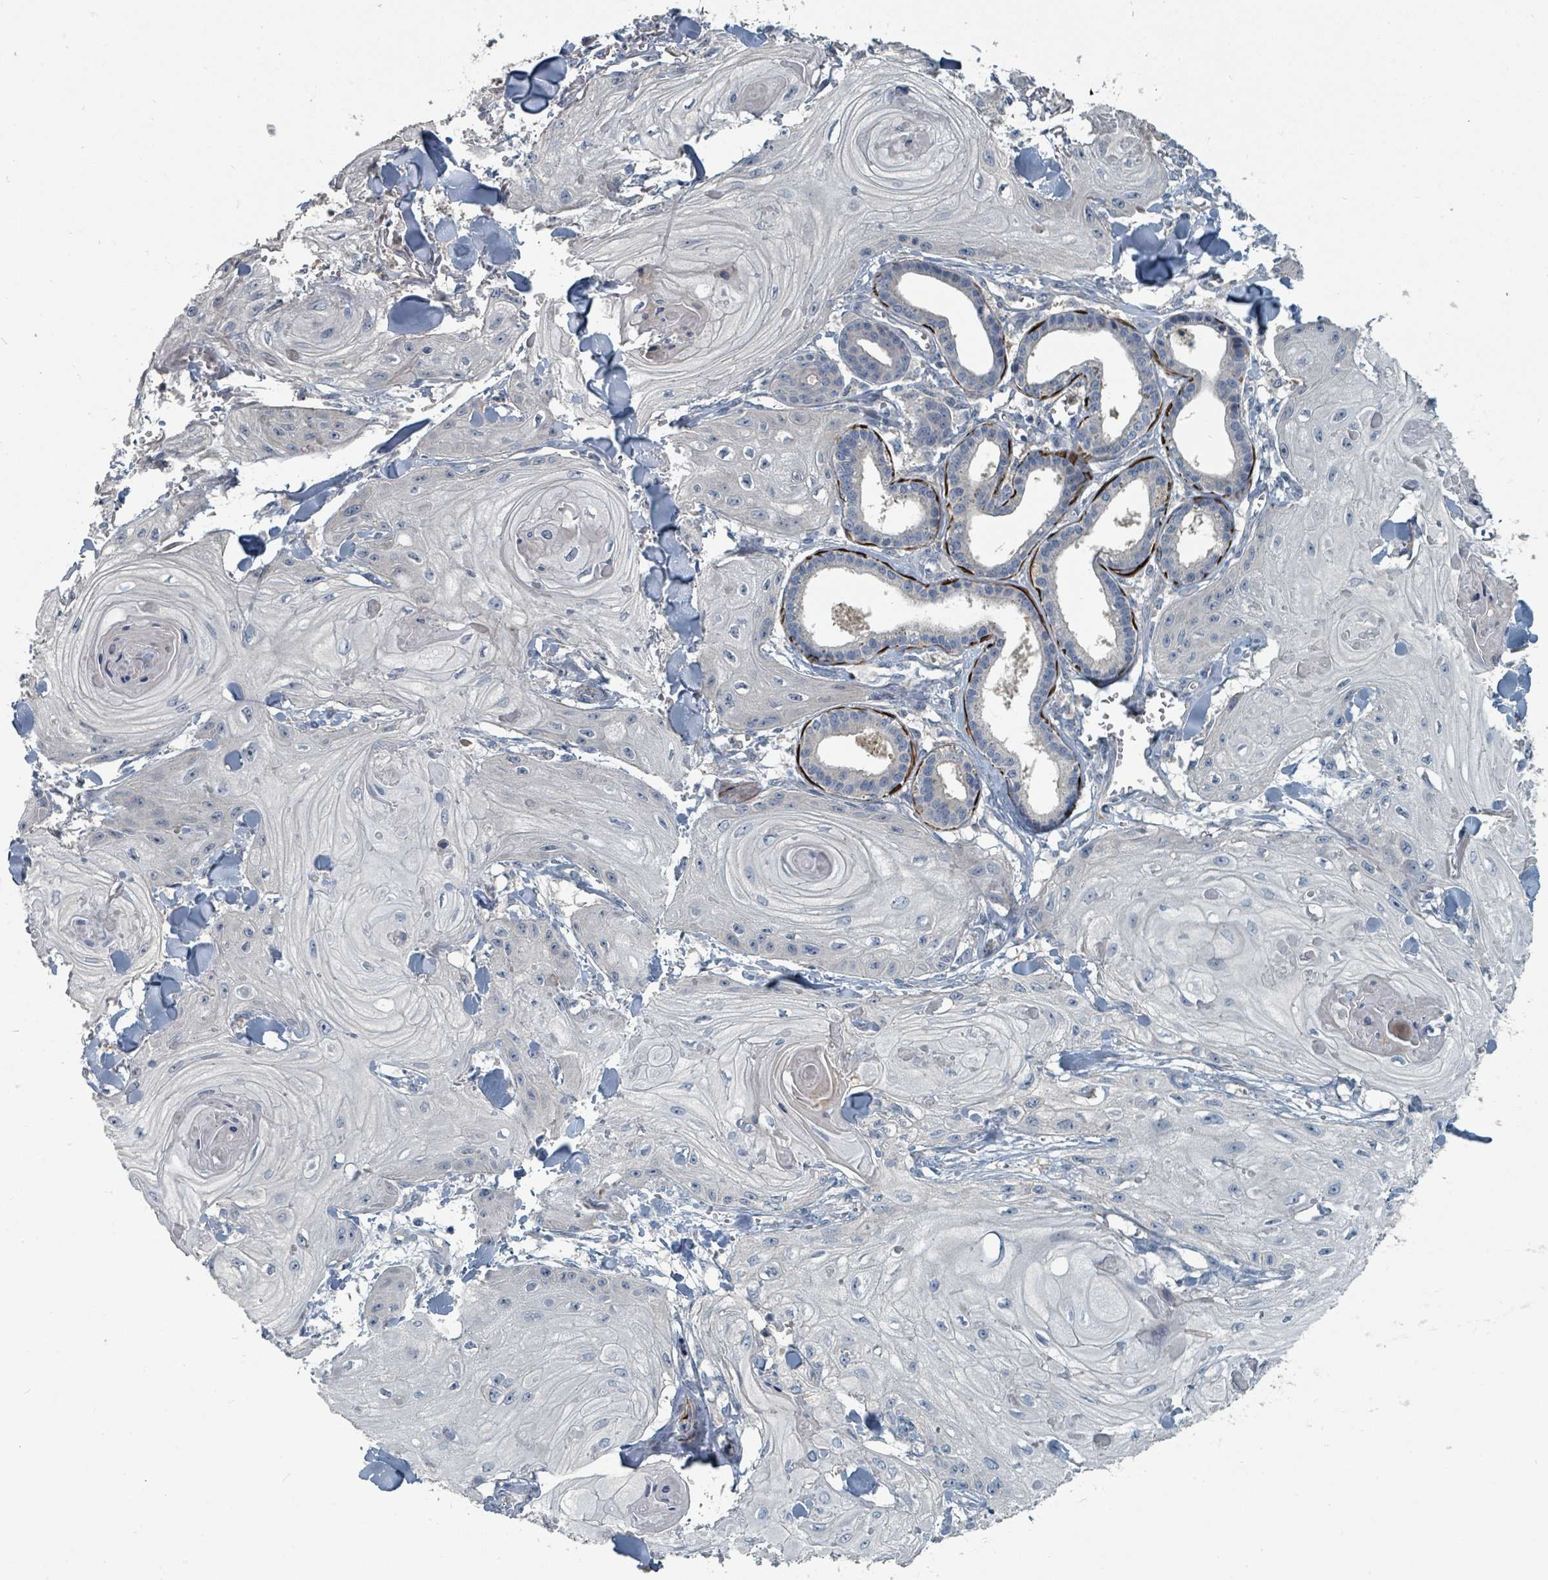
{"staining": {"intensity": "negative", "quantity": "none", "location": "none"}, "tissue": "skin cancer", "cell_type": "Tumor cells", "image_type": "cancer", "snomed": [{"axis": "morphology", "description": "Squamous cell carcinoma, NOS"}, {"axis": "topography", "description": "Skin"}], "caption": "Protein analysis of skin cancer exhibits no significant expression in tumor cells. The staining was performed using DAB (3,3'-diaminobenzidine) to visualize the protein expression in brown, while the nuclei were stained in blue with hematoxylin (Magnification: 20x).", "gene": "SLC44A5", "patient": {"sex": "male", "age": 74}}